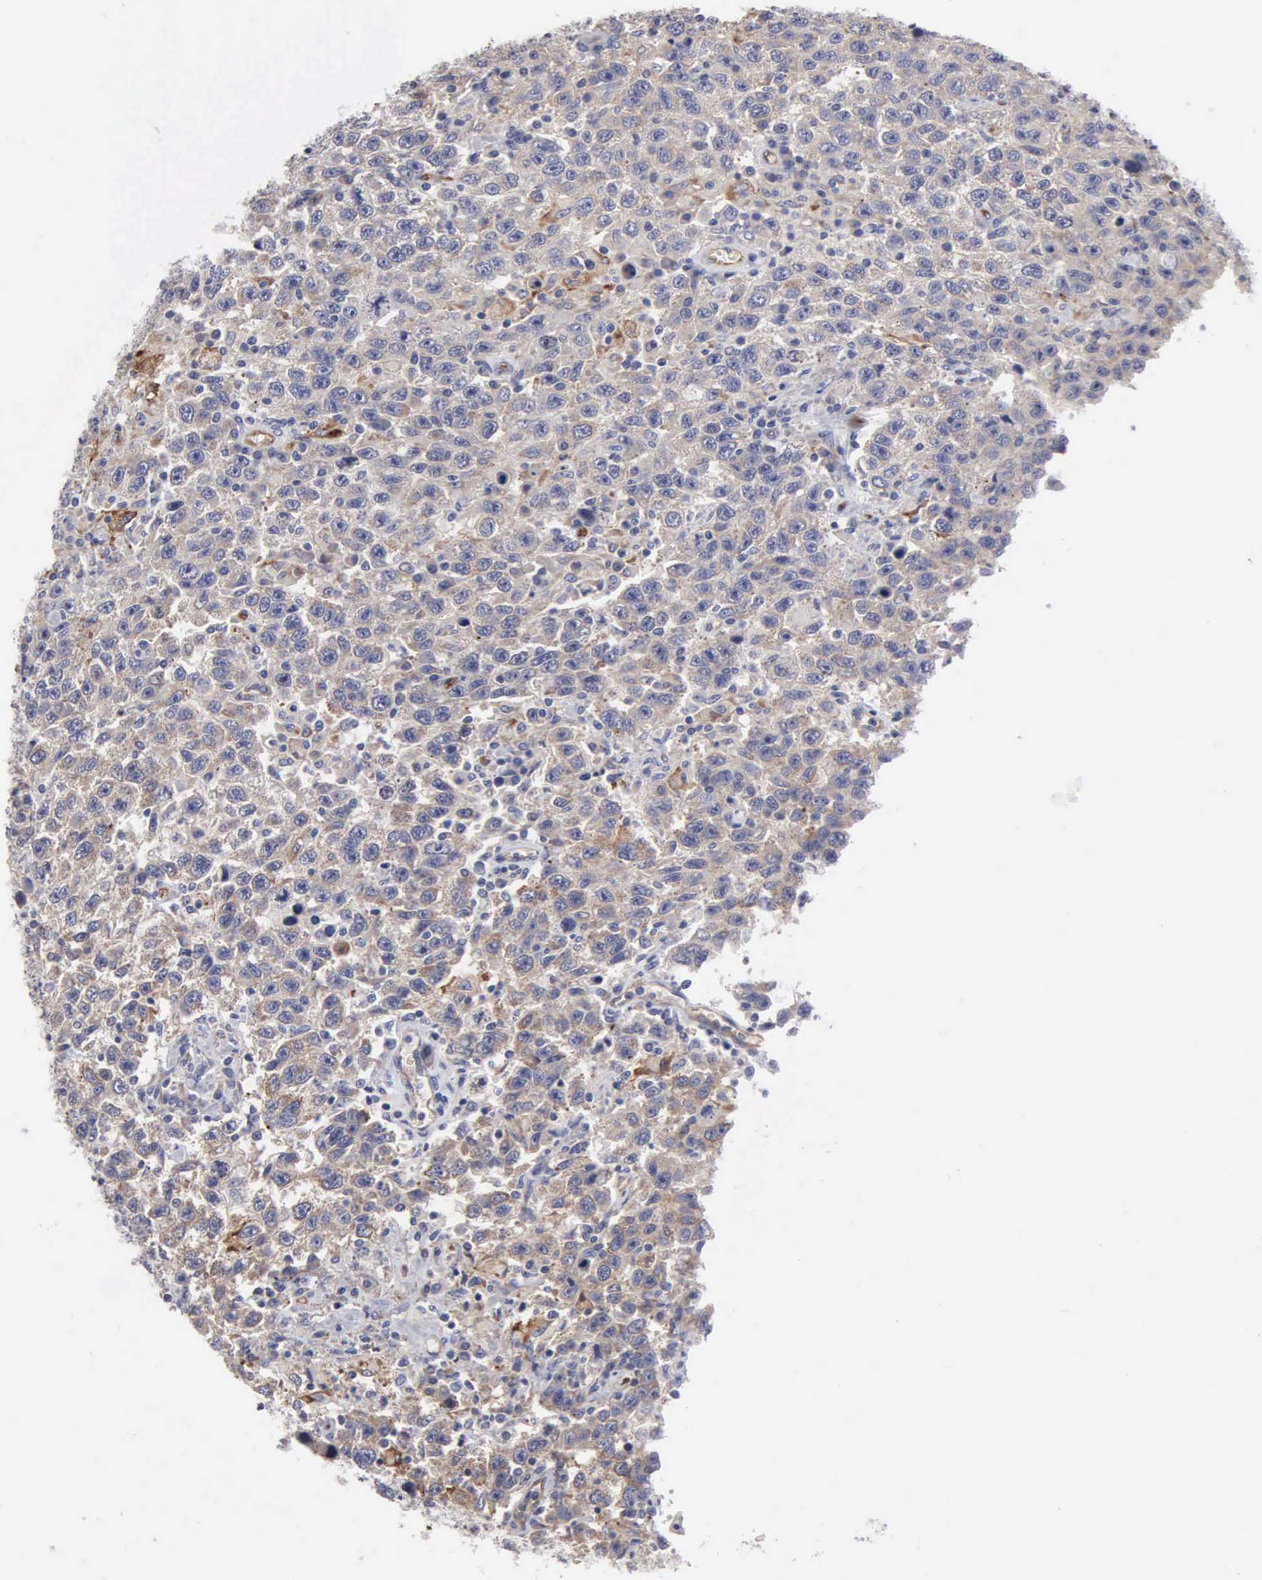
{"staining": {"intensity": "moderate", "quantity": "25%-75%", "location": "cytoplasmic/membranous"}, "tissue": "testis cancer", "cell_type": "Tumor cells", "image_type": "cancer", "snomed": [{"axis": "morphology", "description": "Seminoma, NOS"}, {"axis": "topography", "description": "Testis"}], "caption": "The micrograph displays staining of testis cancer (seminoma), revealing moderate cytoplasmic/membranous protein positivity (brown color) within tumor cells.", "gene": "RDX", "patient": {"sex": "male", "age": 41}}